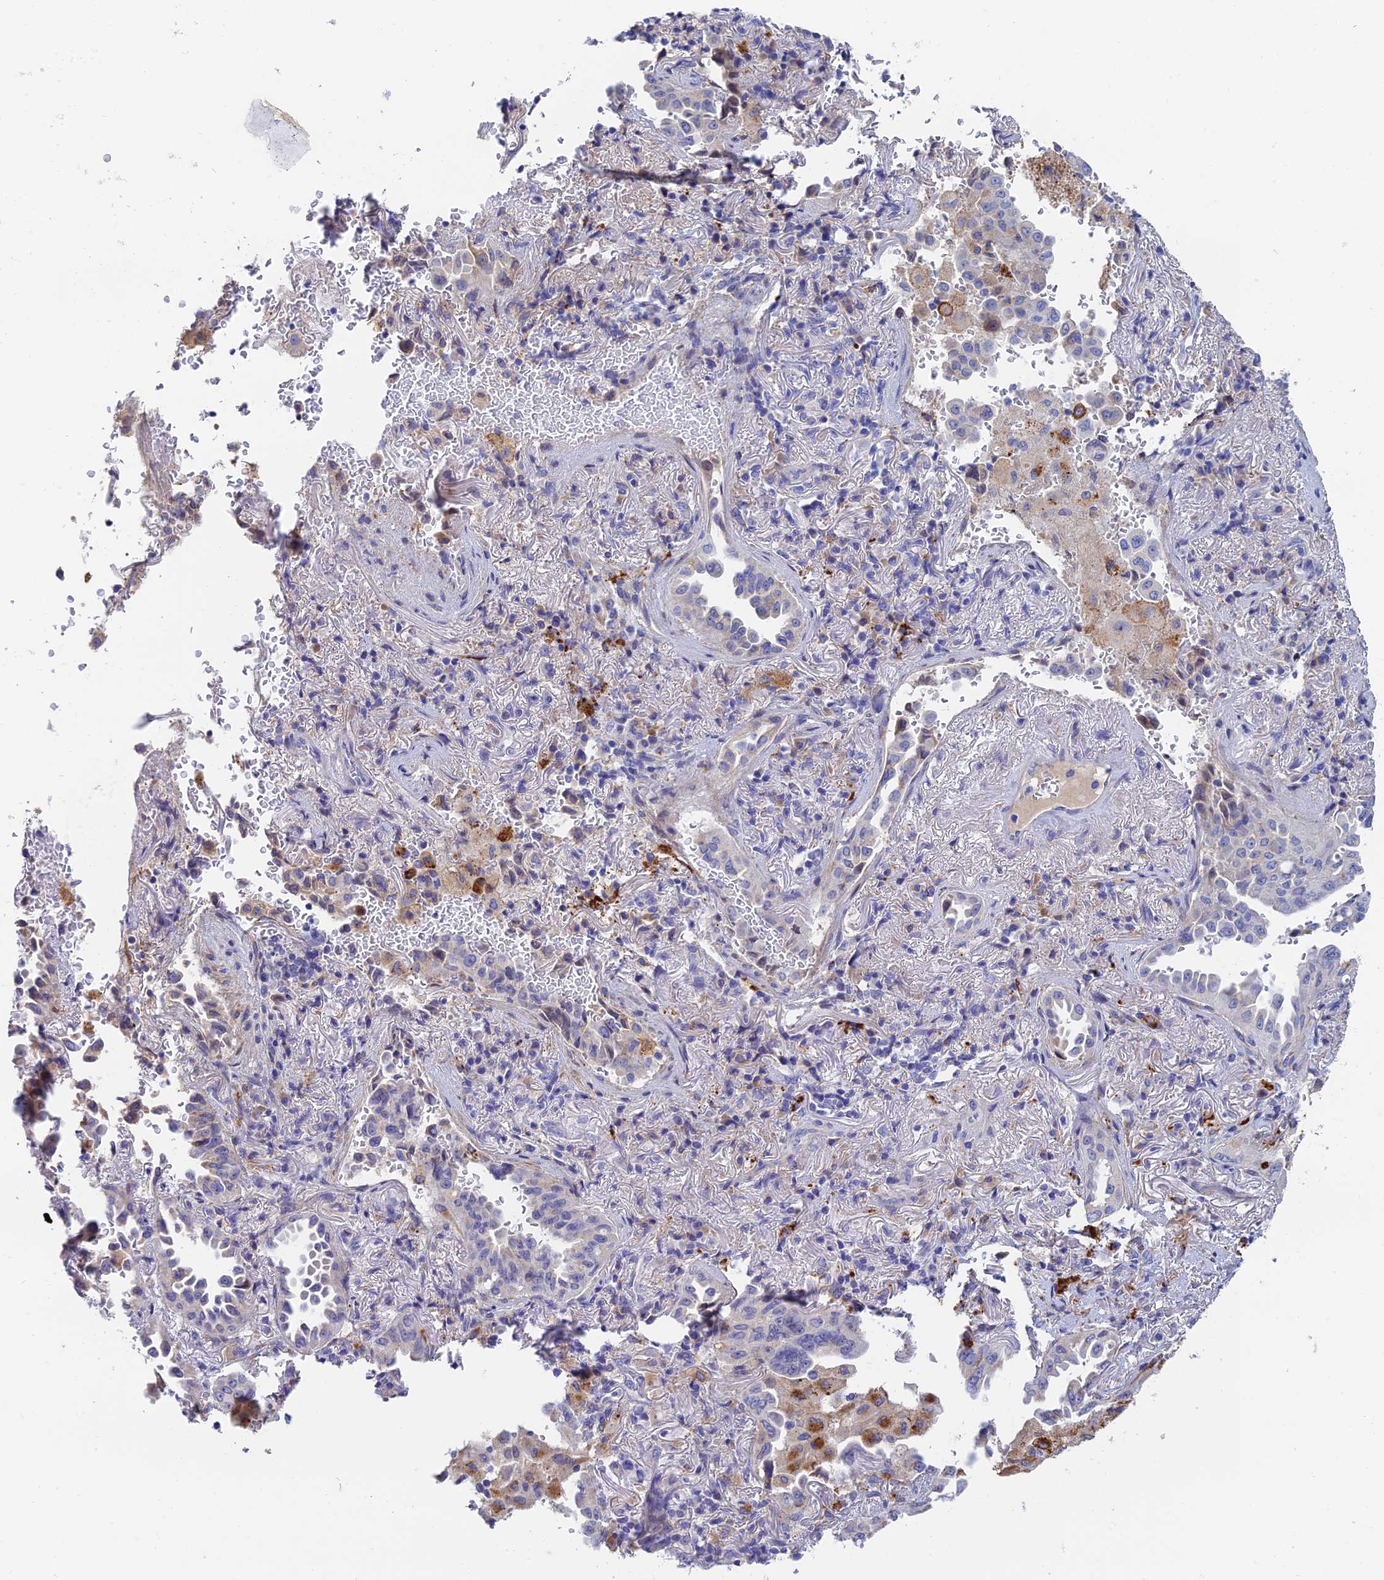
{"staining": {"intensity": "weak", "quantity": "<25%", "location": "cytoplasmic/membranous"}, "tissue": "lung cancer", "cell_type": "Tumor cells", "image_type": "cancer", "snomed": [{"axis": "morphology", "description": "Adenocarcinoma, NOS"}, {"axis": "topography", "description": "Lung"}], "caption": "A high-resolution image shows immunohistochemistry staining of lung cancer (adenocarcinoma), which reveals no significant expression in tumor cells. Brightfield microscopy of immunohistochemistry stained with DAB (3,3'-diaminobenzidine) (brown) and hematoxylin (blue), captured at high magnification.", "gene": "RPGRIP1L", "patient": {"sex": "female", "age": 69}}